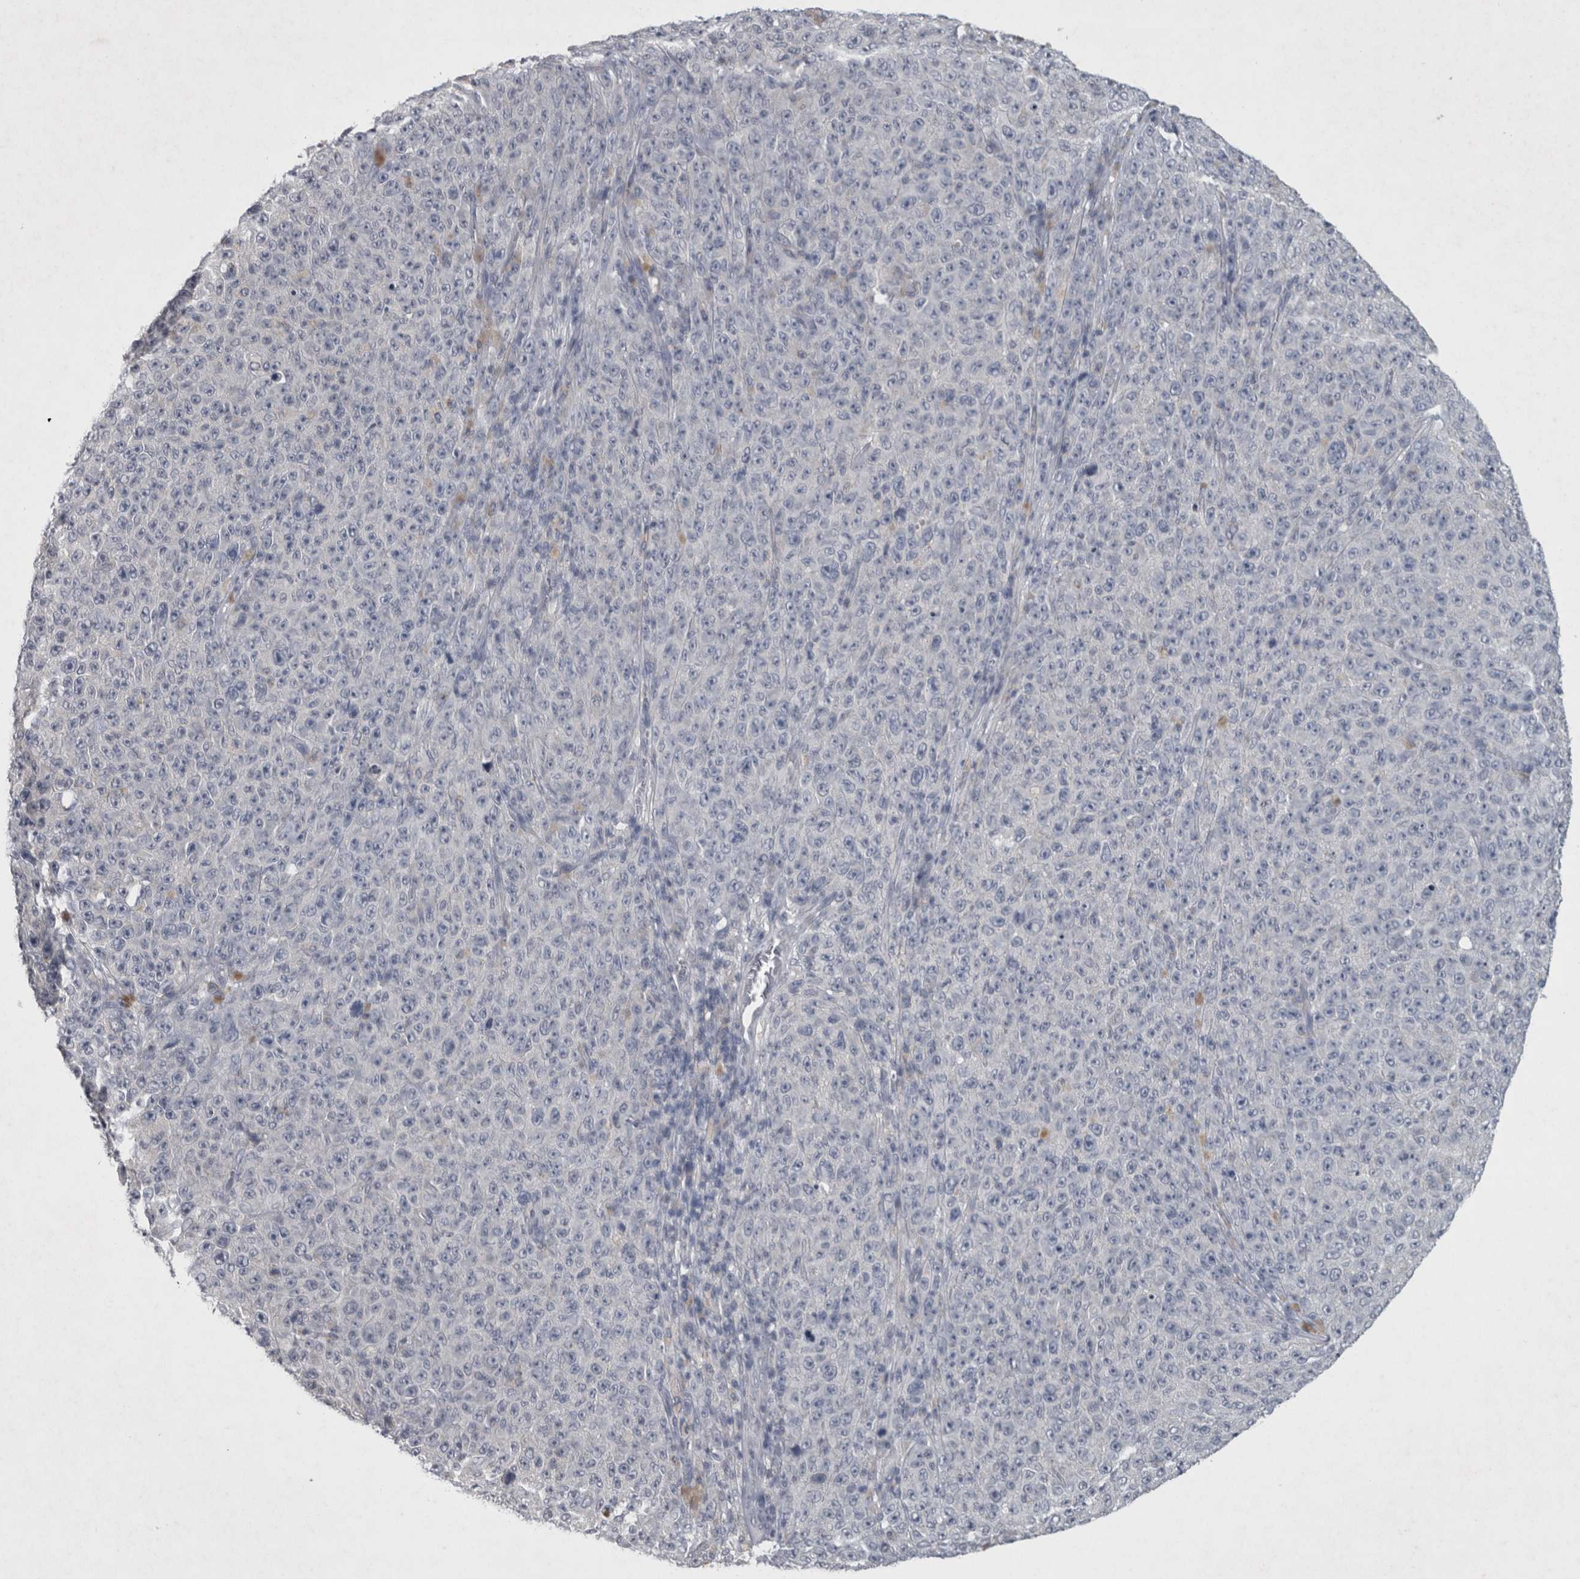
{"staining": {"intensity": "negative", "quantity": "none", "location": "none"}, "tissue": "melanoma", "cell_type": "Tumor cells", "image_type": "cancer", "snomed": [{"axis": "morphology", "description": "Malignant melanoma, NOS"}, {"axis": "topography", "description": "Skin"}], "caption": "Protein analysis of malignant melanoma displays no significant positivity in tumor cells.", "gene": "WNT7A", "patient": {"sex": "female", "age": 82}}